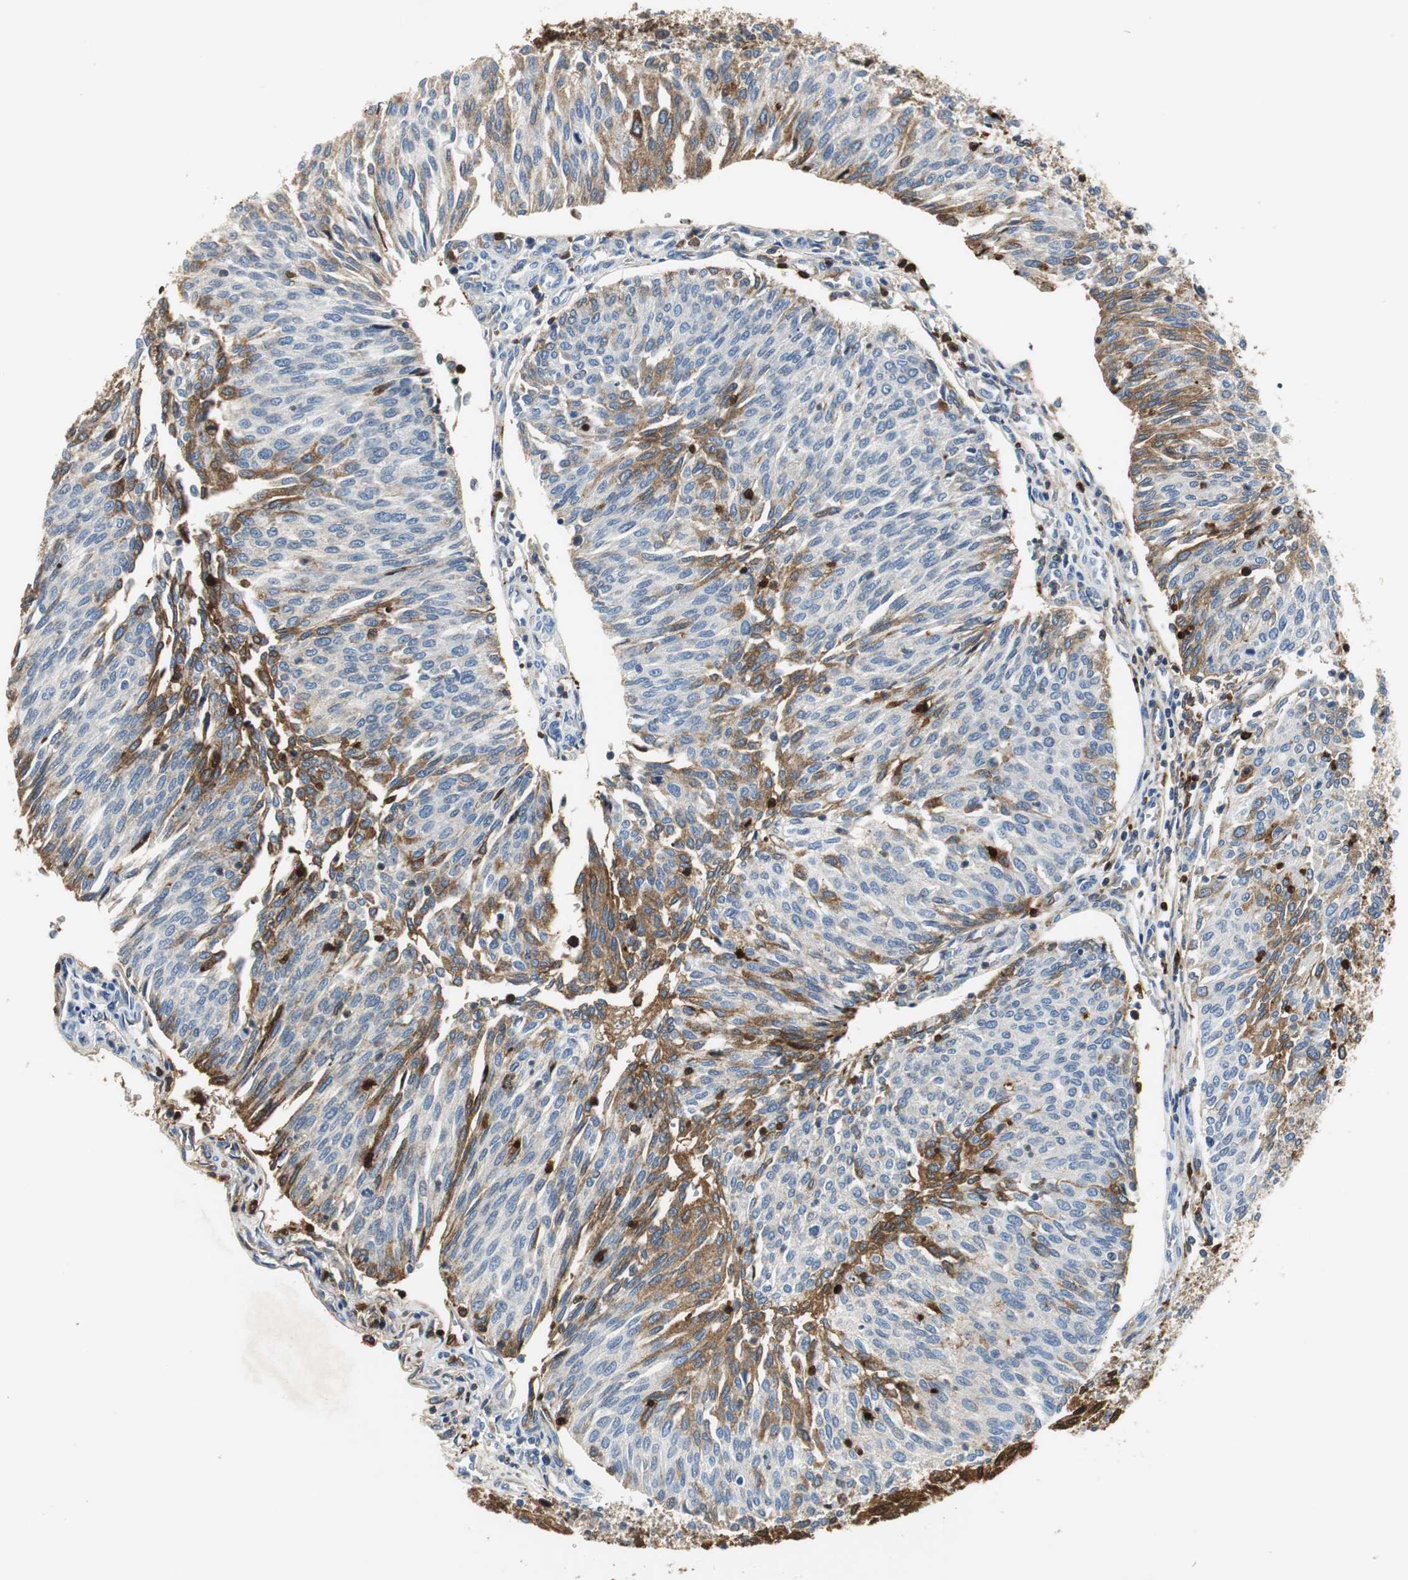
{"staining": {"intensity": "moderate", "quantity": "<25%", "location": "cytoplasmic/membranous"}, "tissue": "urothelial cancer", "cell_type": "Tumor cells", "image_type": "cancer", "snomed": [{"axis": "morphology", "description": "Urothelial carcinoma, Low grade"}, {"axis": "topography", "description": "Urinary bladder"}], "caption": "Low-grade urothelial carcinoma tissue displays moderate cytoplasmic/membranous staining in about <25% of tumor cells", "gene": "ORM1", "patient": {"sex": "female", "age": 79}}